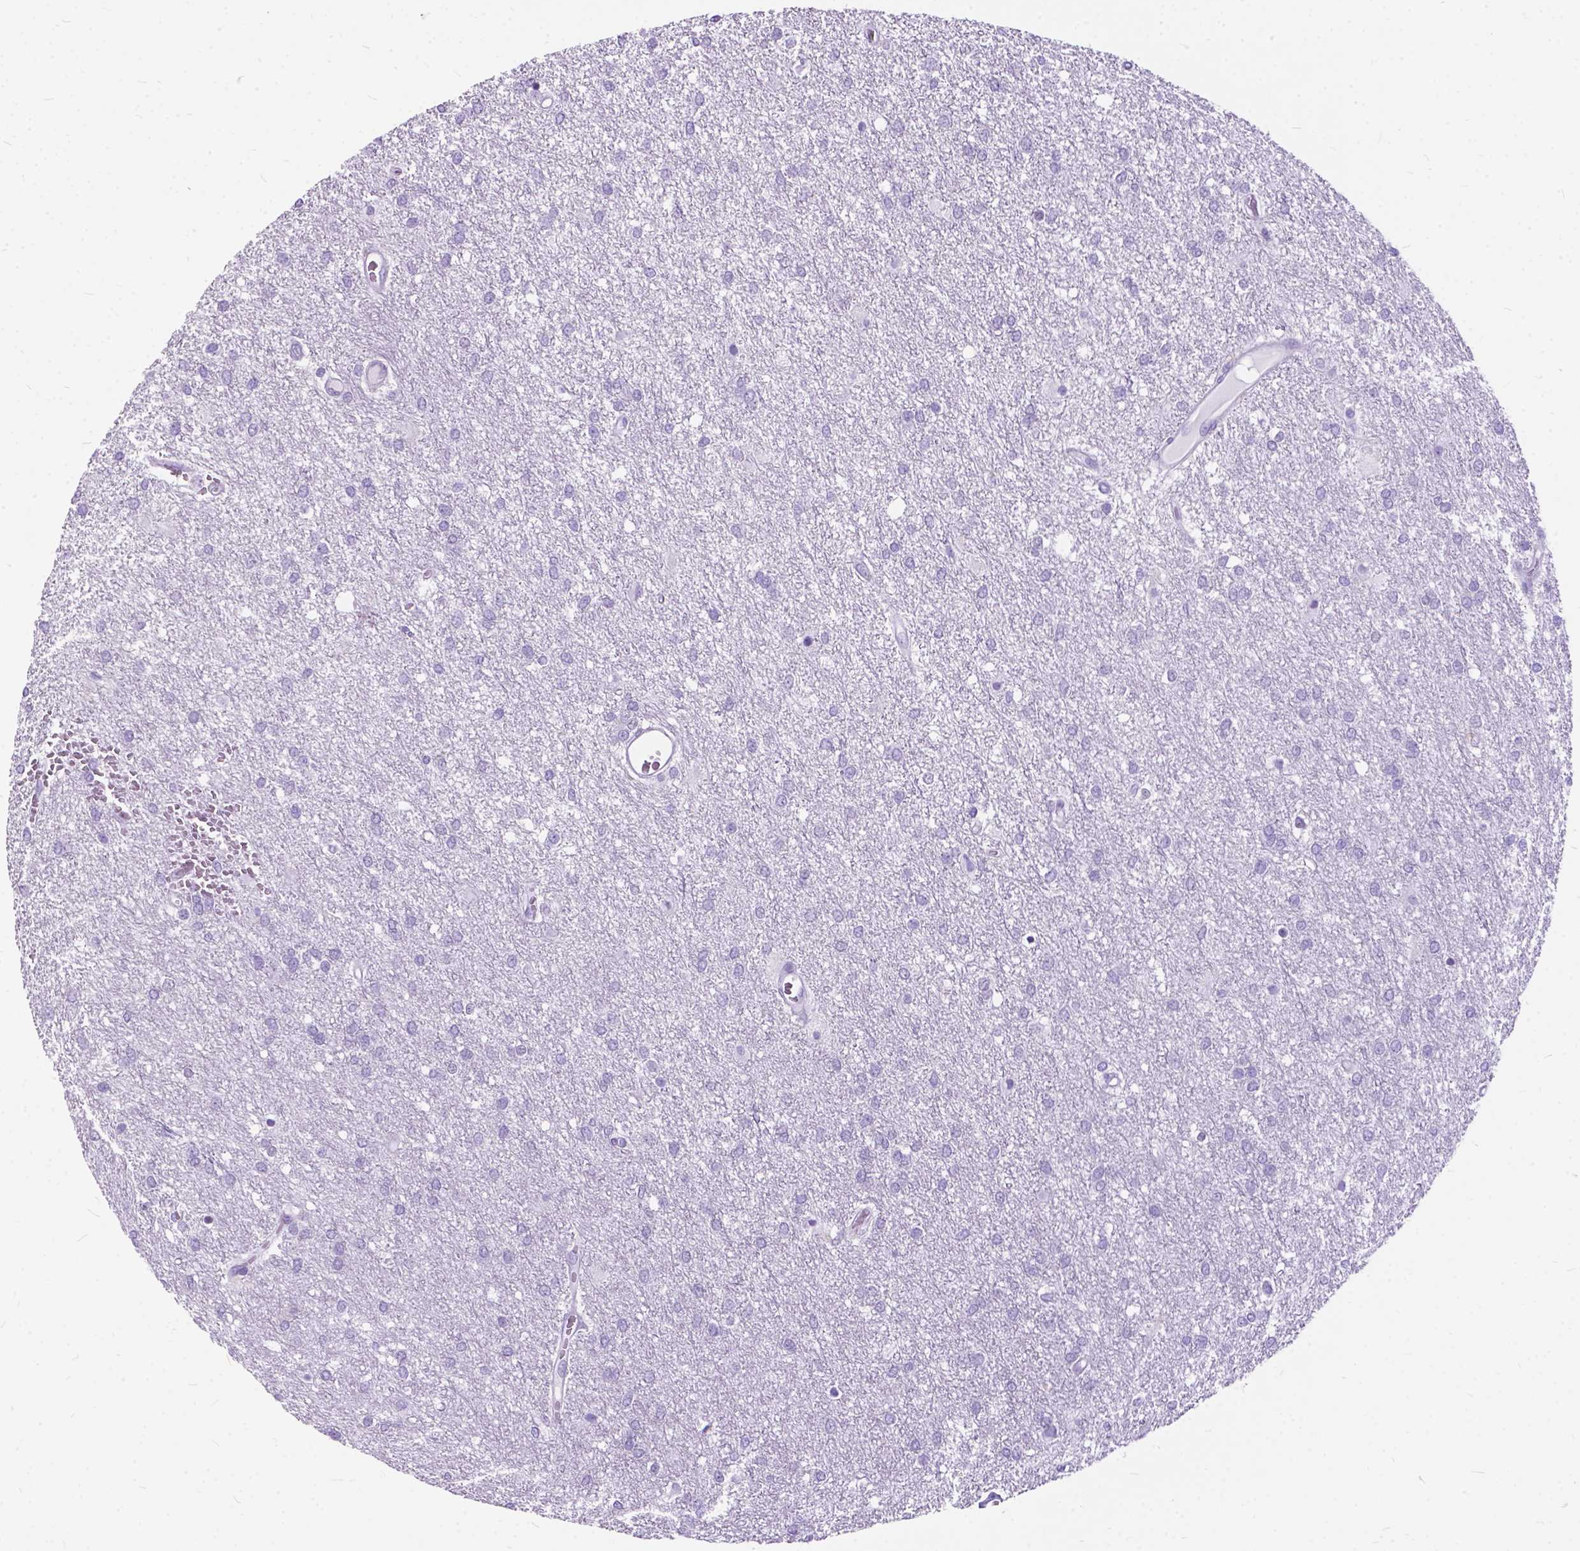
{"staining": {"intensity": "negative", "quantity": "none", "location": "none"}, "tissue": "glioma", "cell_type": "Tumor cells", "image_type": "cancer", "snomed": [{"axis": "morphology", "description": "Glioma, malignant, High grade"}, {"axis": "topography", "description": "Brain"}], "caption": "Immunohistochemistry (IHC) histopathology image of high-grade glioma (malignant) stained for a protein (brown), which exhibits no expression in tumor cells. (DAB IHC, high magnification).", "gene": "BSND", "patient": {"sex": "female", "age": 61}}